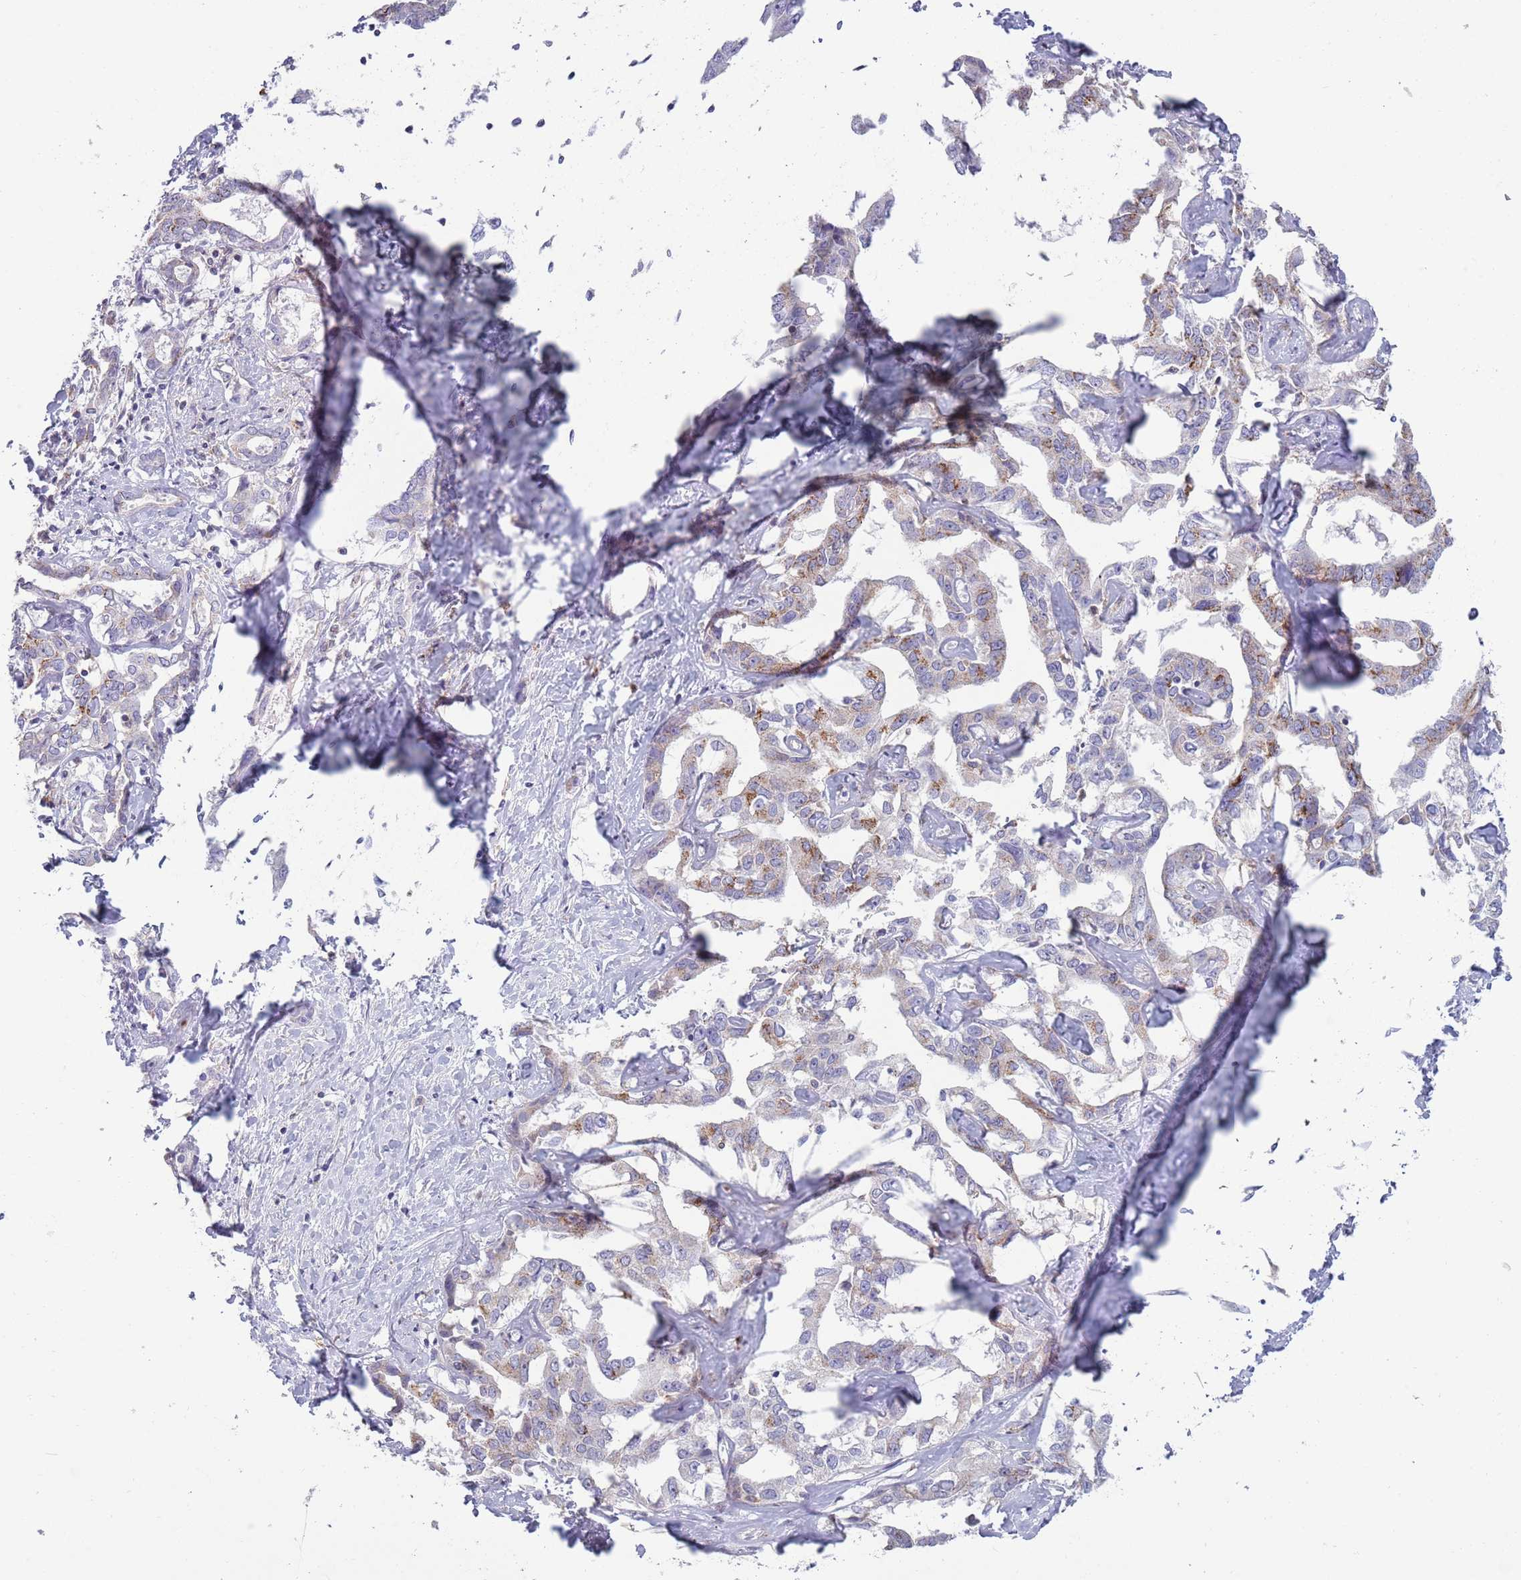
{"staining": {"intensity": "moderate", "quantity": "<25%", "location": "cytoplasmic/membranous"}, "tissue": "liver cancer", "cell_type": "Tumor cells", "image_type": "cancer", "snomed": [{"axis": "morphology", "description": "Cholangiocarcinoma"}, {"axis": "topography", "description": "Liver"}], "caption": "Tumor cells show moderate cytoplasmic/membranous expression in approximately <25% of cells in liver cholangiocarcinoma.", "gene": "ACSBG1", "patient": {"sex": "male", "age": 59}}